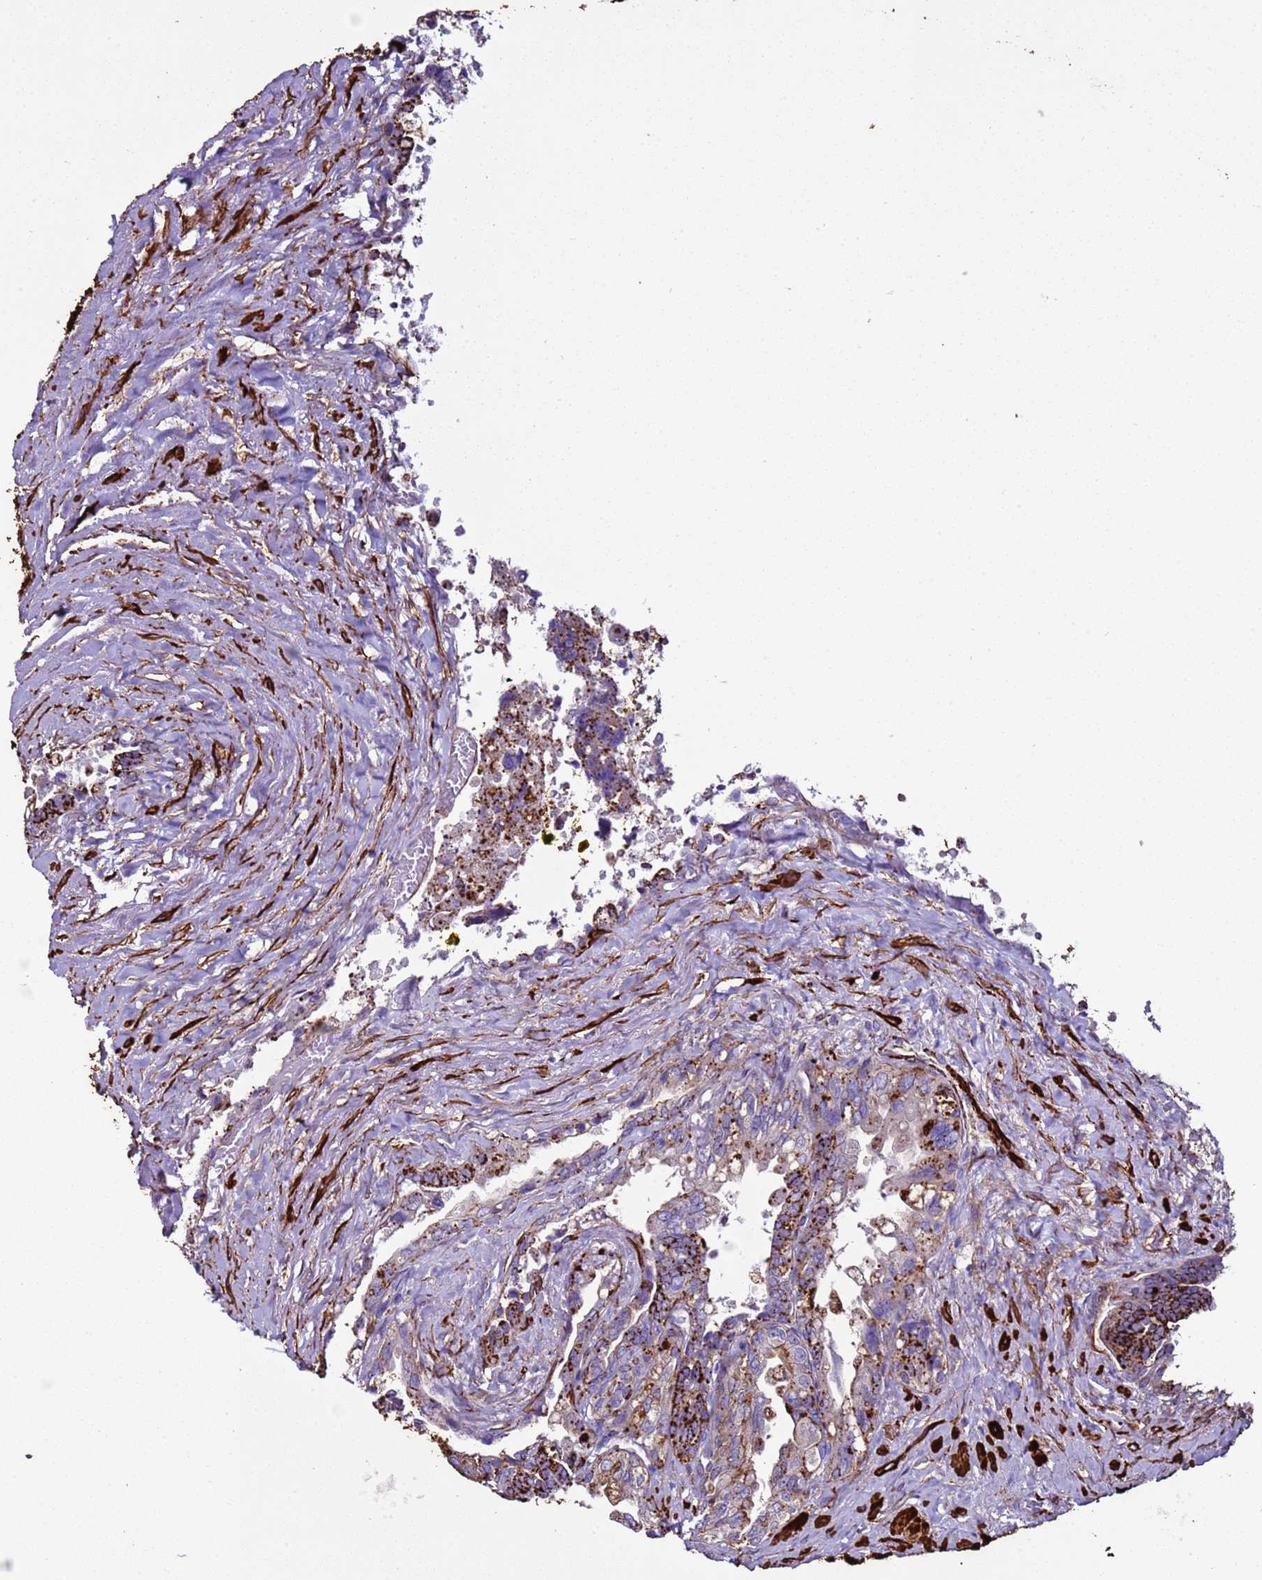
{"staining": {"intensity": "strong", "quantity": "25%-75%", "location": "cytoplasmic/membranous"}, "tissue": "seminal vesicle", "cell_type": "Glandular cells", "image_type": "normal", "snomed": [{"axis": "morphology", "description": "Normal tissue, NOS"}, {"axis": "topography", "description": "Seminal veicle"}, {"axis": "topography", "description": "Peripheral nerve tissue"}], "caption": "Immunohistochemistry (IHC) micrograph of normal seminal vesicle: seminal vesicle stained using immunohistochemistry shows high levels of strong protein expression localized specifically in the cytoplasmic/membranous of glandular cells, appearing as a cytoplasmic/membranous brown color.", "gene": "RABL2A", "patient": {"sex": "male", "age": 60}}